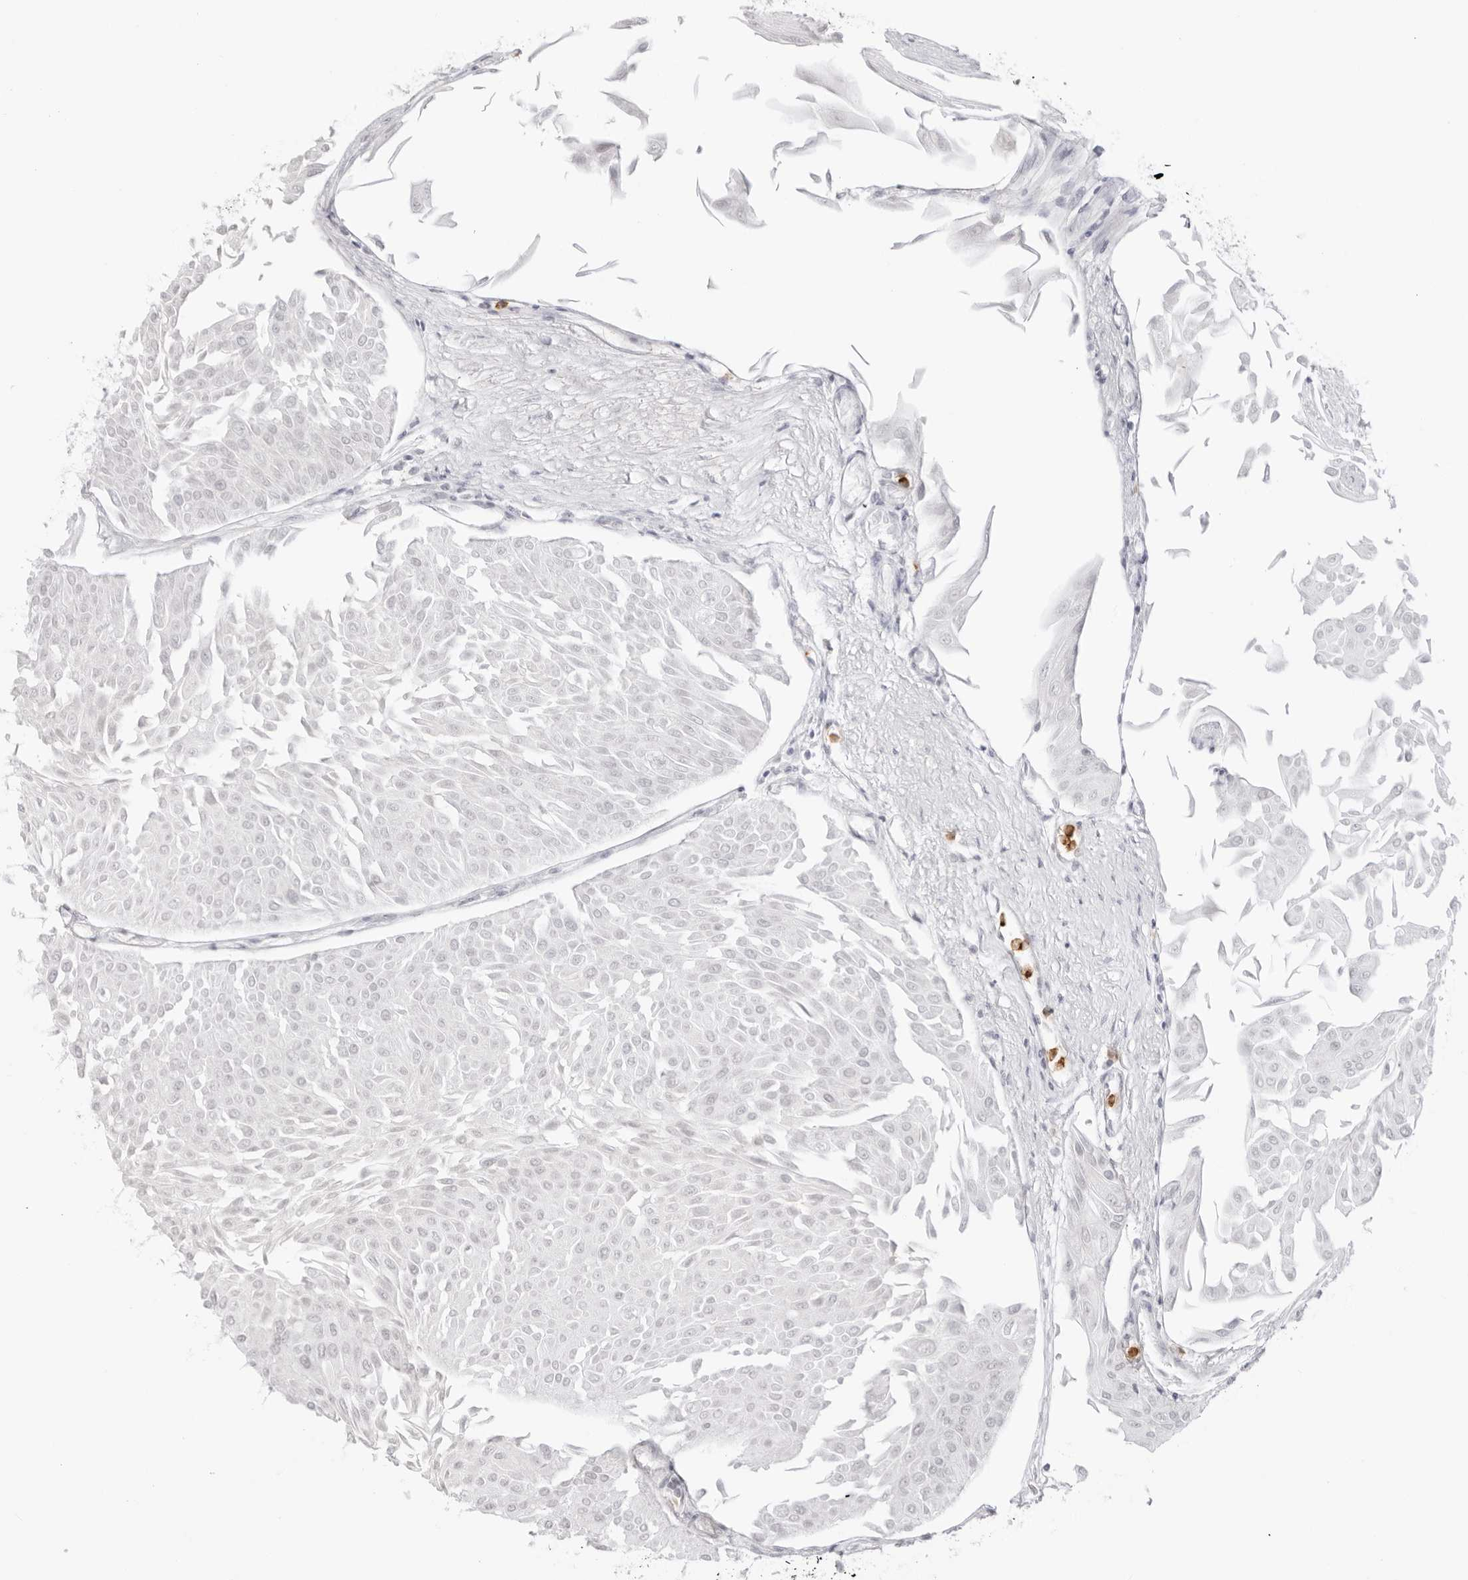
{"staining": {"intensity": "negative", "quantity": "none", "location": "none"}, "tissue": "urothelial cancer", "cell_type": "Tumor cells", "image_type": "cancer", "snomed": [{"axis": "morphology", "description": "Urothelial carcinoma, Low grade"}, {"axis": "topography", "description": "Urinary bladder"}], "caption": "Urothelial cancer was stained to show a protein in brown. There is no significant positivity in tumor cells. (DAB (3,3'-diaminobenzidine) immunohistochemistry, high magnification).", "gene": "RNF146", "patient": {"sex": "male", "age": 67}}